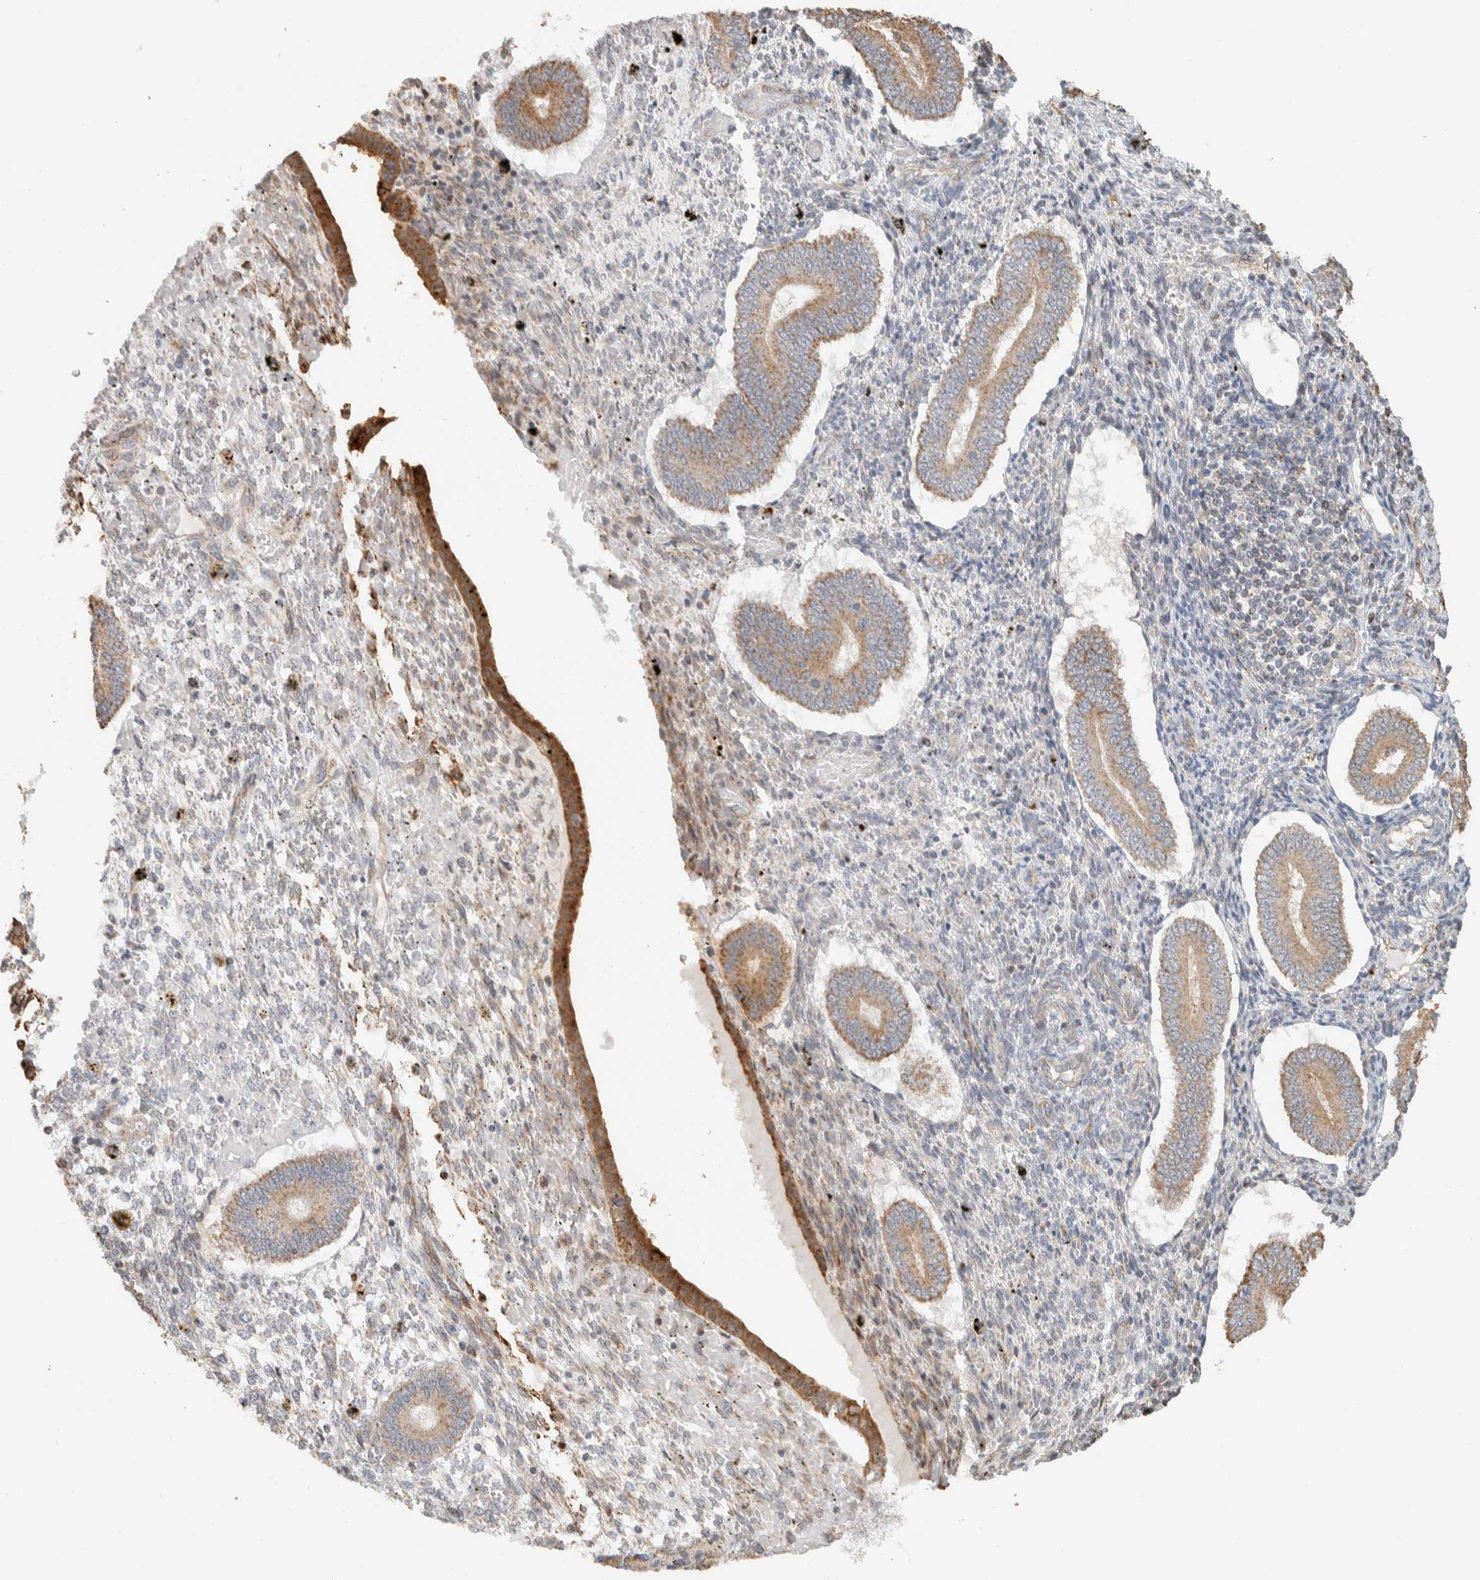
{"staining": {"intensity": "negative", "quantity": "none", "location": "none"}, "tissue": "endometrium", "cell_type": "Cells in endometrial stroma", "image_type": "normal", "snomed": [{"axis": "morphology", "description": "Normal tissue, NOS"}, {"axis": "topography", "description": "Endometrium"}], "caption": "IHC micrograph of benign human endometrium stained for a protein (brown), which exhibits no staining in cells in endometrial stroma. (DAB immunohistochemistry (IHC) visualized using brightfield microscopy, high magnification).", "gene": "KIF9", "patient": {"sex": "female", "age": 42}}